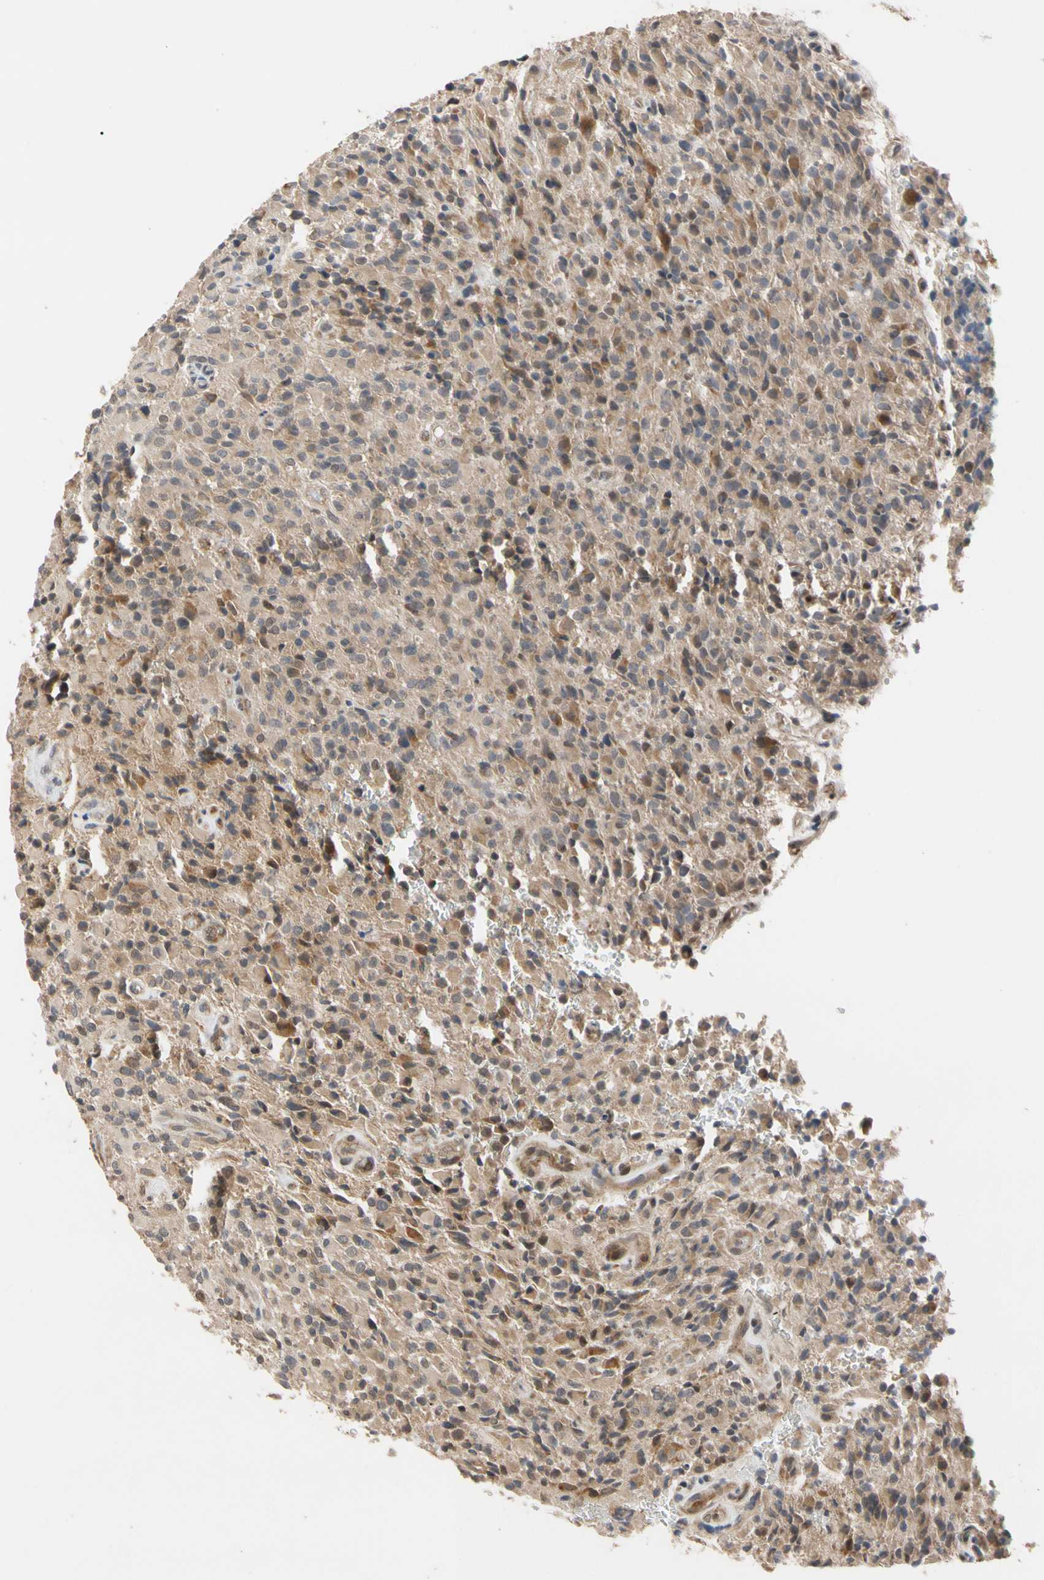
{"staining": {"intensity": "moderate", "quantity": "<25%", "location": "cytoplasmic/membranous"}, "tissue": "glioma", "cell_type": "Tumor cells", "image_type": "cancer", "snomed": [{"axis": "morphology", "description": "Glioma, malignant, High grade"}, {"axis": "topography", "description": "Brain"}], "caption": "A brown stain labels moderate cytoplasmic/membranous staining of a protein in malignant glioma (high-grade) tumor cells.", "gene": "CYTIP", "patient": {"sex": "male", "age": 71}}